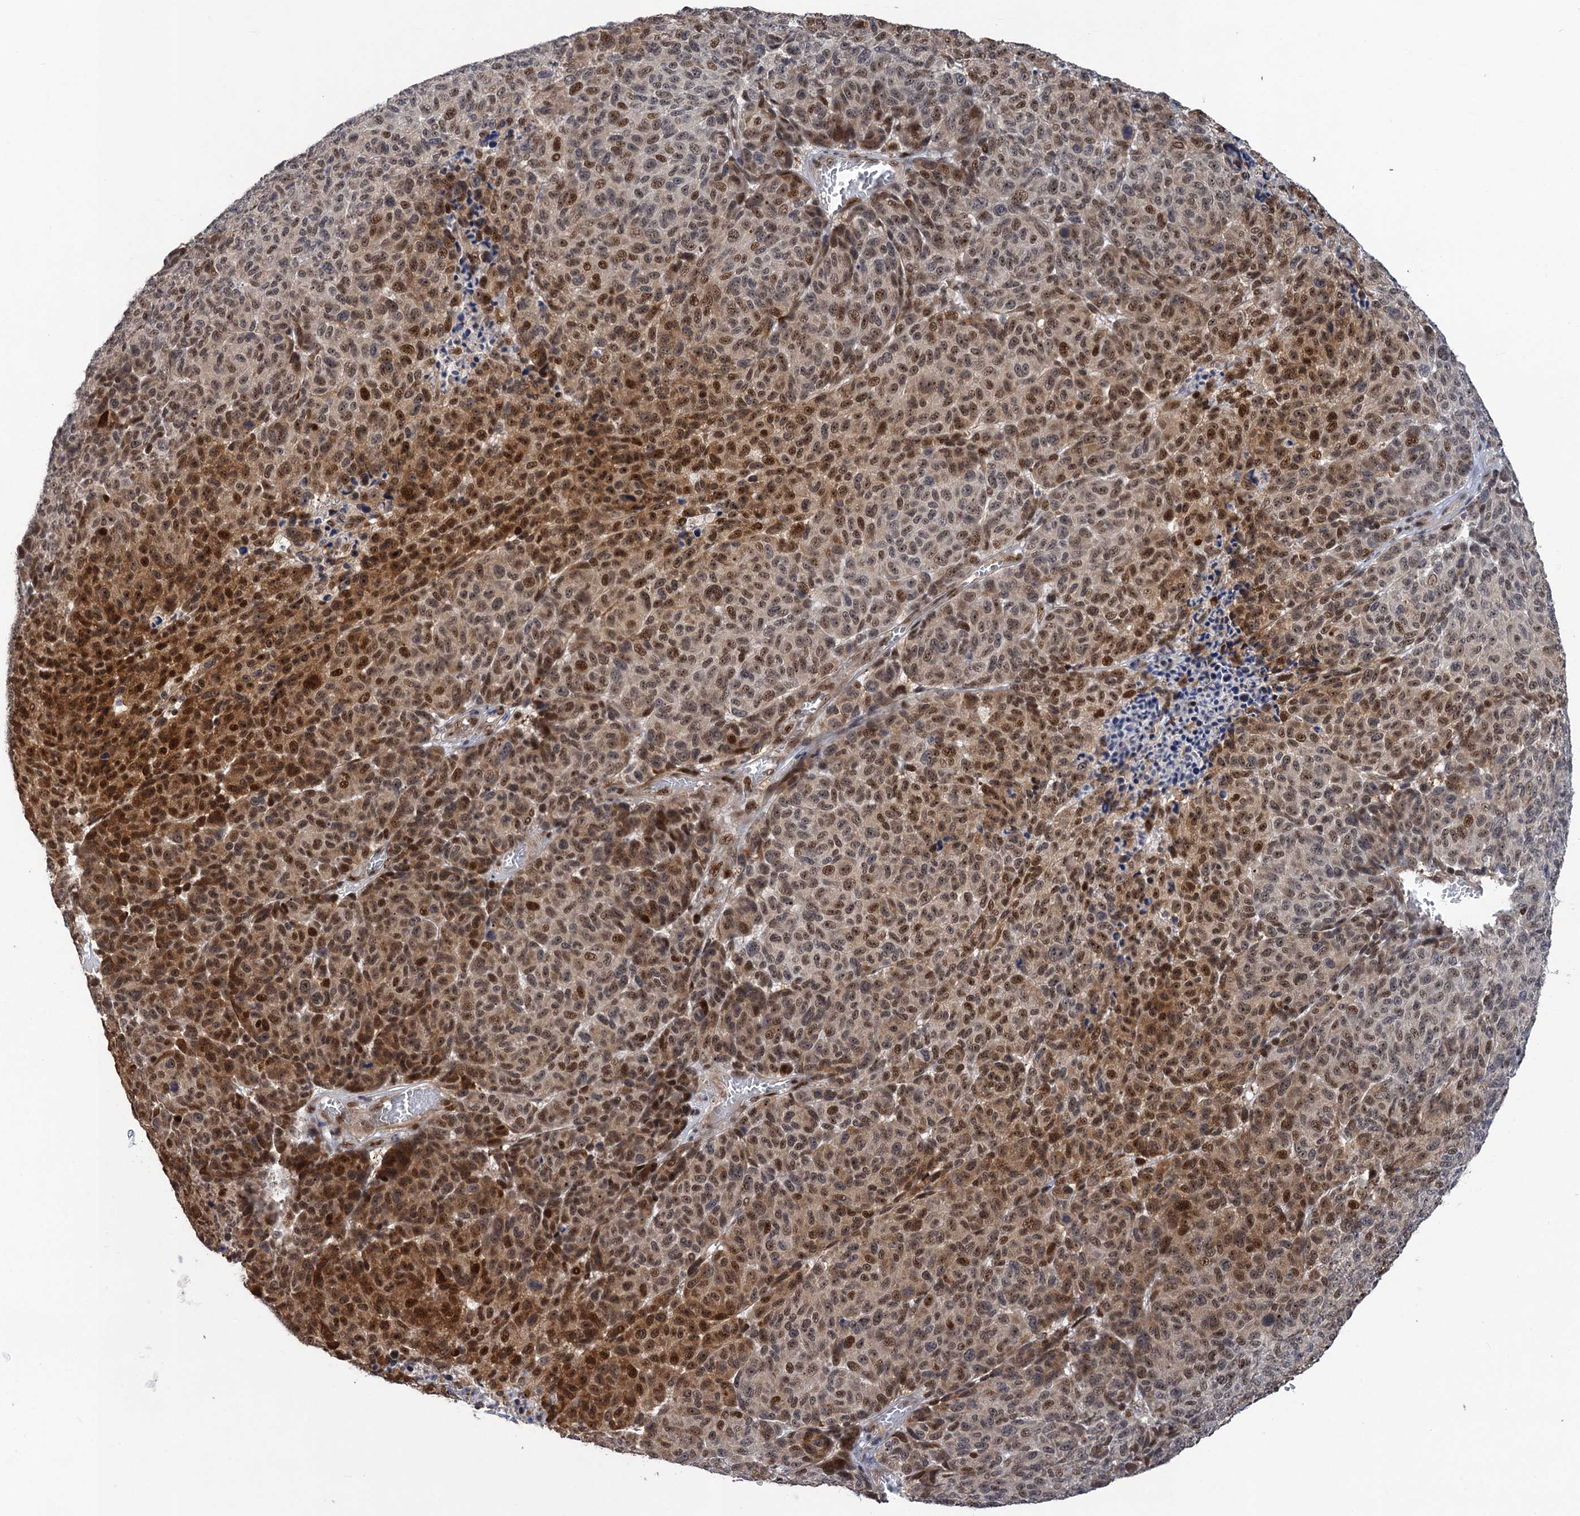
{"staining": {"intensity": "moderate", "quantity": ">75%", "location": "cytoplasmic/membranous,nuclear"}, "tissue": "melanoma", "cell_type": "Tumor cells", "image_type": "cancer", "snomed": [{"axis": "morphology", "description": "Malignant melanoma, NOS"}, {"axis": "topography", "description": "Skin"}], "caption": "IHC micrograph of neoplastic tissue: malignant melanoma stained using immunohistochemistry displays medium levels of moderate protein expression localized specifically in the cytoplasmic/membranous and nuclear of tumor cells, appearing as a cytoplasmic/membranous and nuclear brown color.", "gene": "ZAR1L", "patient": {"sex": "male", "age": 49}}